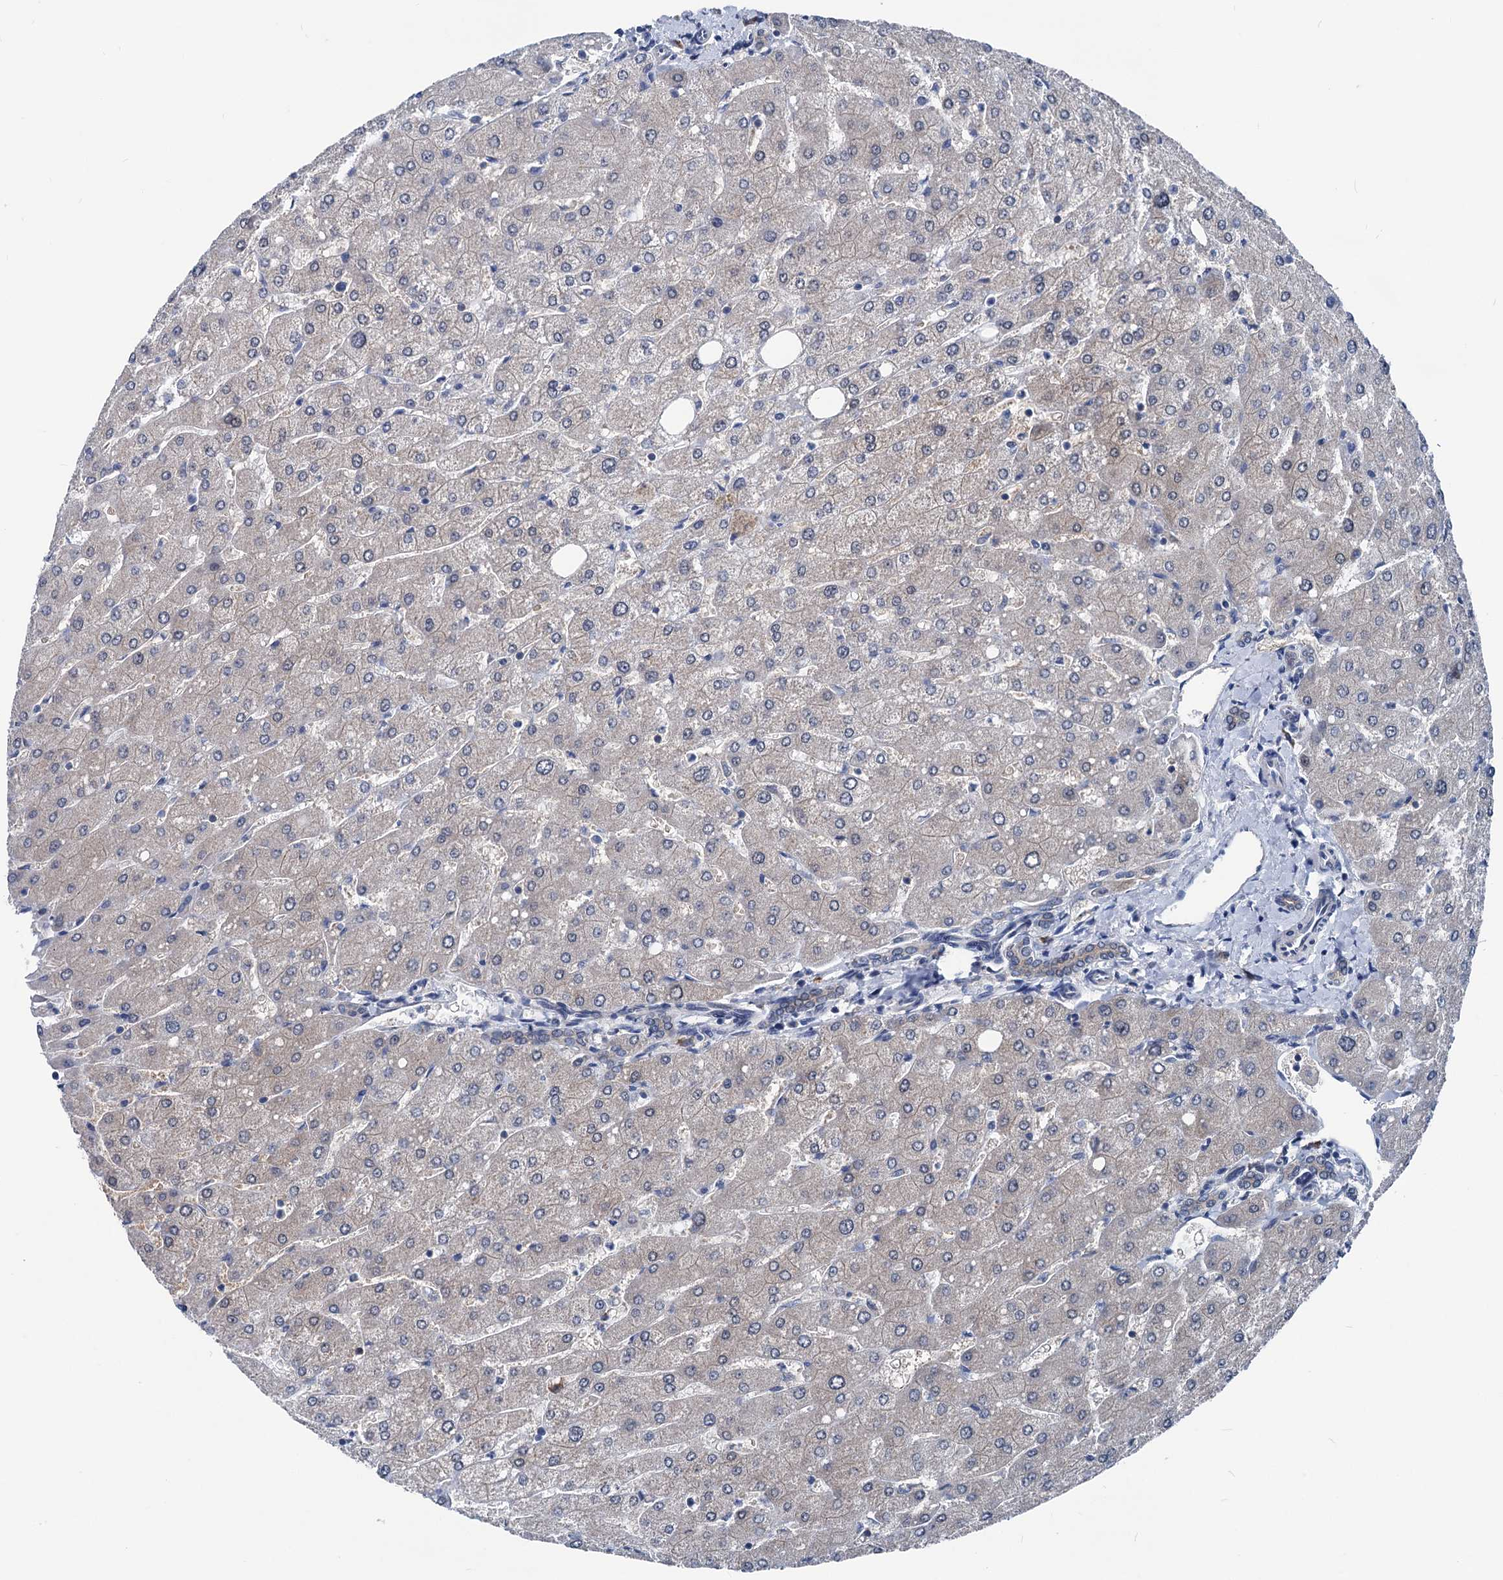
{"staining": {"intensity": "negative", "quantity": "none", "location": "none"}, "tissue": "liver", "cell_type": "Cholangiocytes", "image_type": "normal", "snomed": [{"axis": "morphology", "description": "Normal tissue, NOS"}, {"axis": "topography", "description": "Liver"}], "caption": "Cholangiocytes show no significant positivity in benign liver. (IHC, brightfield microscopy, high magnification).", "gene": "GLO1", "patient": {"sex": "male", "age": 55}}